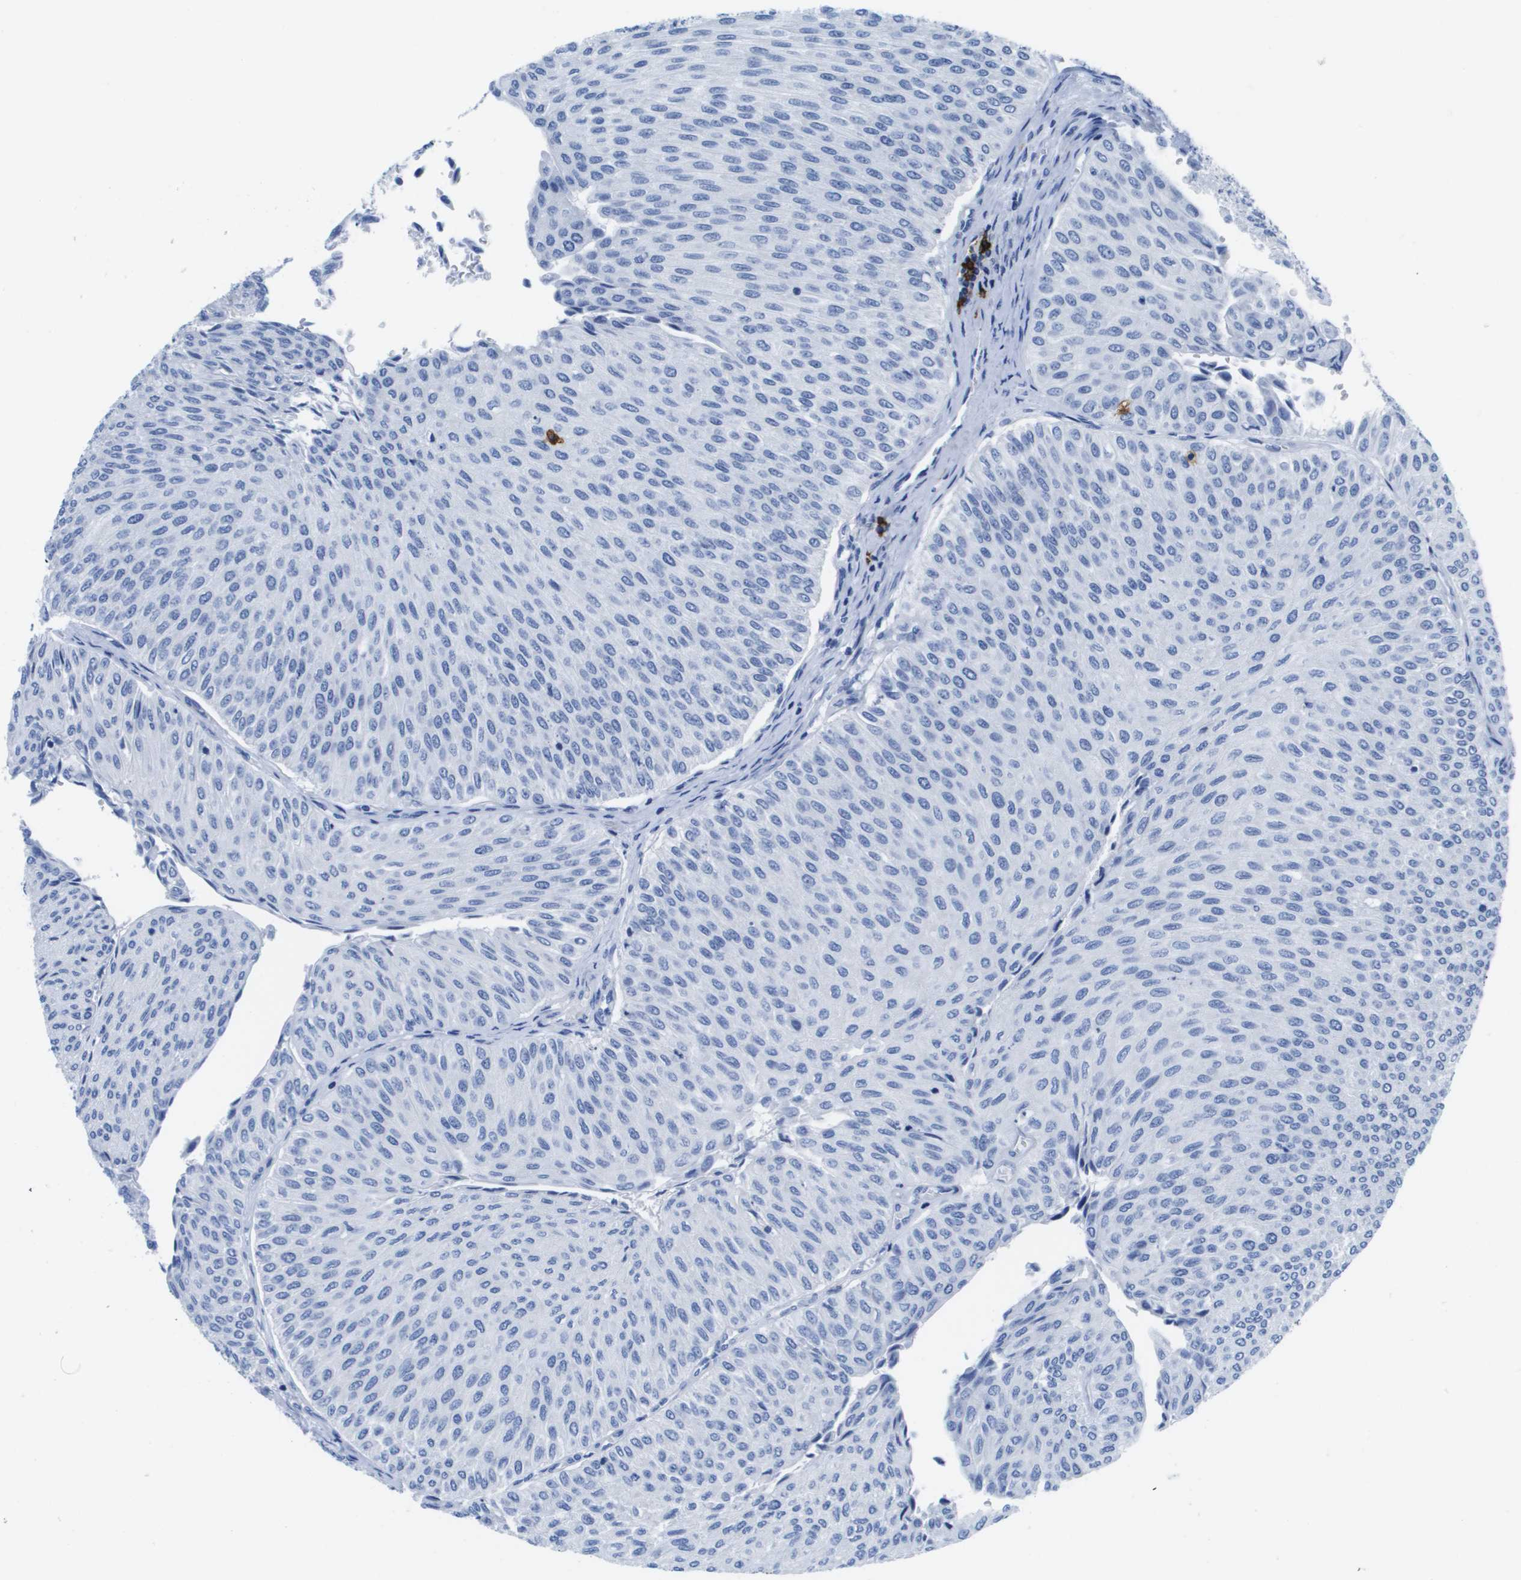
{"staining": {"intensity": "negative", "quantity": "none", "location": "none"}, "tissue": "urothelial cancer", "cell_type": "Tumor cells", "image_type": "cancer", "snomed": [{"axis": "morphology", "description": "Urothelial carcinoma, Low grade"}, {"axis": "topography", "description": "Urinary bladder"}], "caption": "Image shows no protein positivity in tumor cells of urothelial carcinoma (low-grade) tissue.", "gene": "MS4A1", "patient": {"sex": "male", "age": 78}}